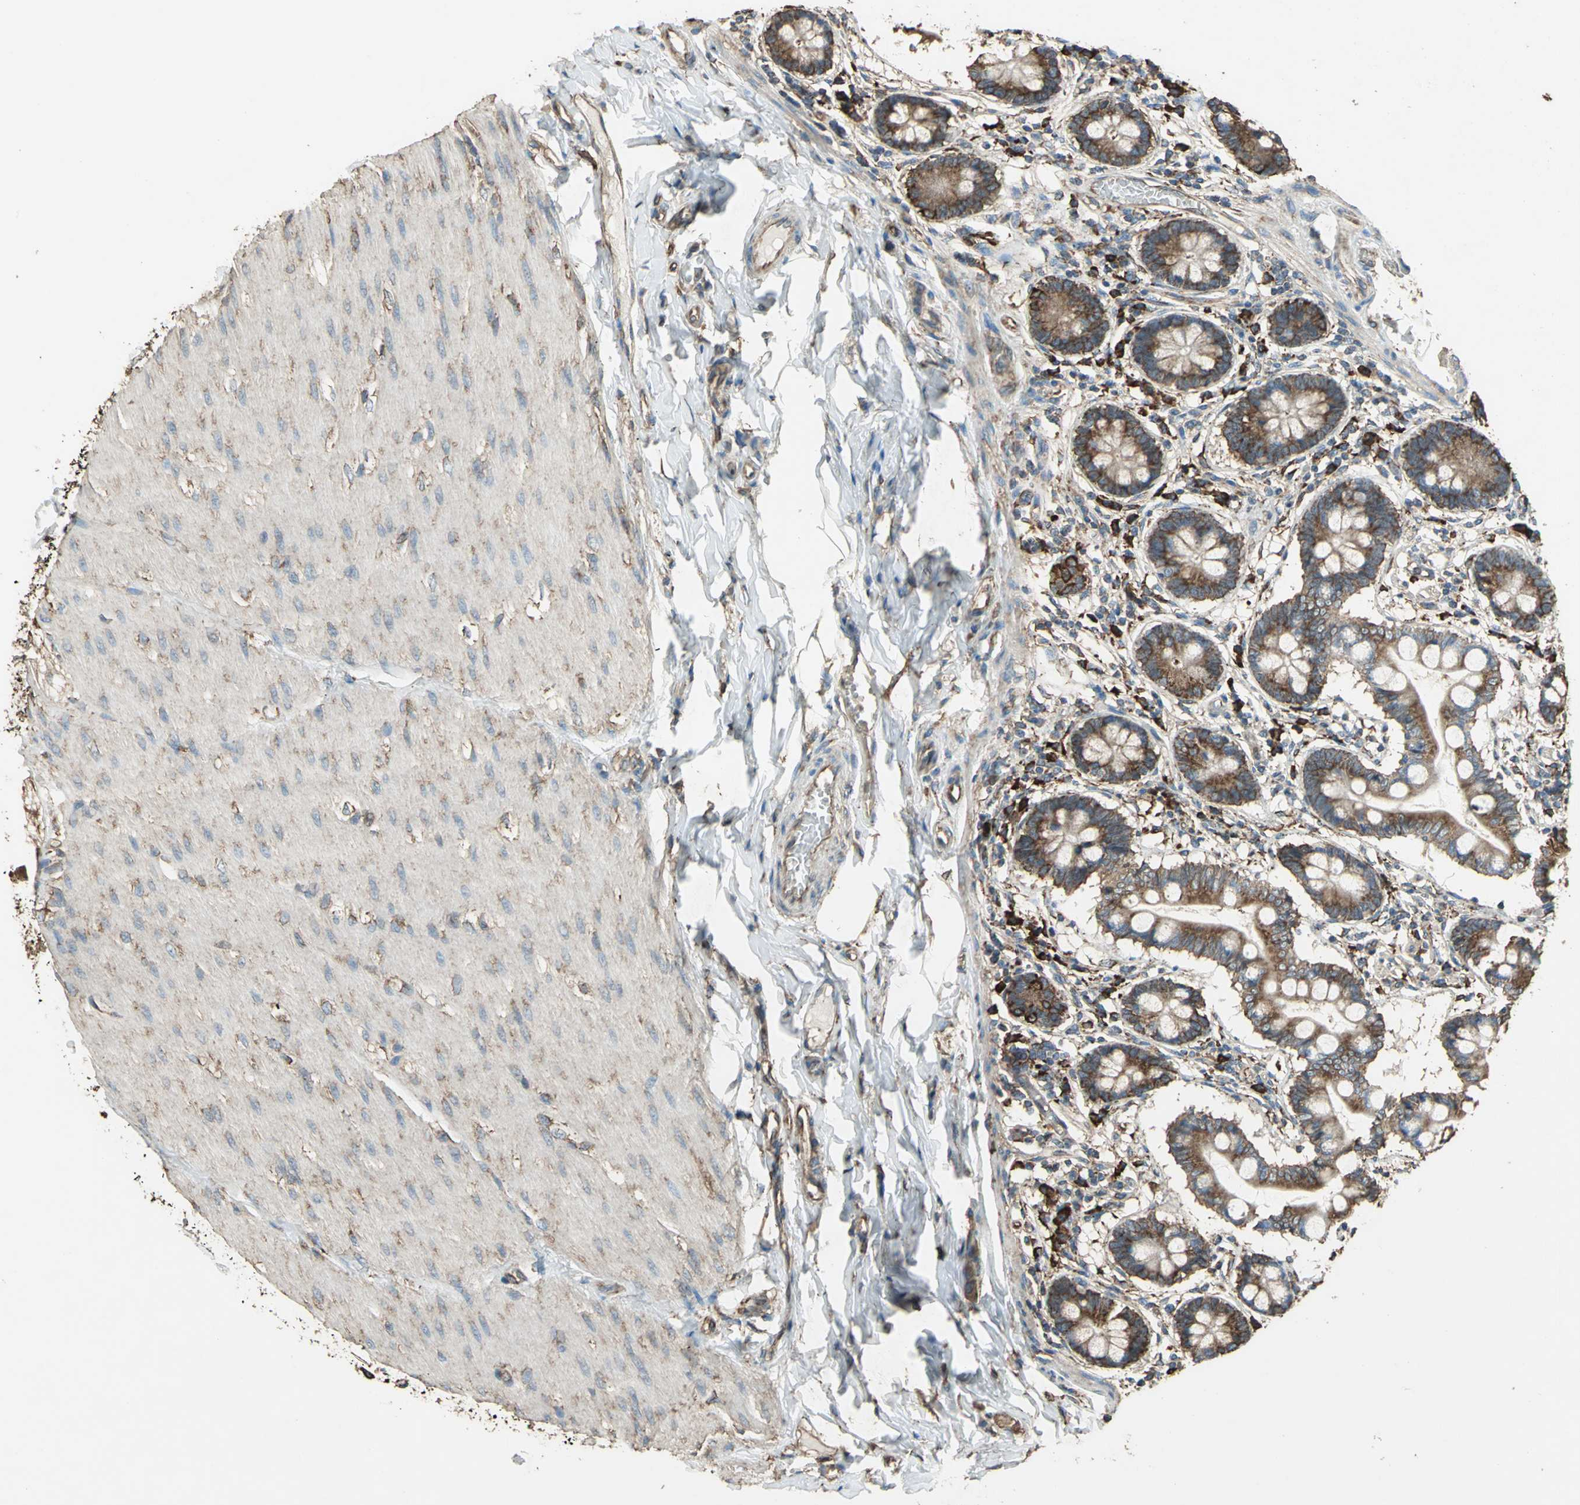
{"staining": {"intensity": "strong", "quantity": ">75%", "location": "cytoplasmic/membranous"}, "tissue": "small intestine", "cell_type": "Glandular cells", "image_type": "normal", "snomed": [{"axis": "morphology", "description": "Normal tissue, NOS"}, {"axis": "topography", "description": "Small intestine"}], "caption": "DAB immunohistochemical staining of normal human small intestine exhibits strong cytoplasmic/membranous protein positivity in about >75% of glandular cells. (DAB (3,3'-diaminobenzidine) IHC, brown staining for protein, blue staining for nuclei).", "gene": "GPANK1", "patient": {"sex": "male", "age": 41}}